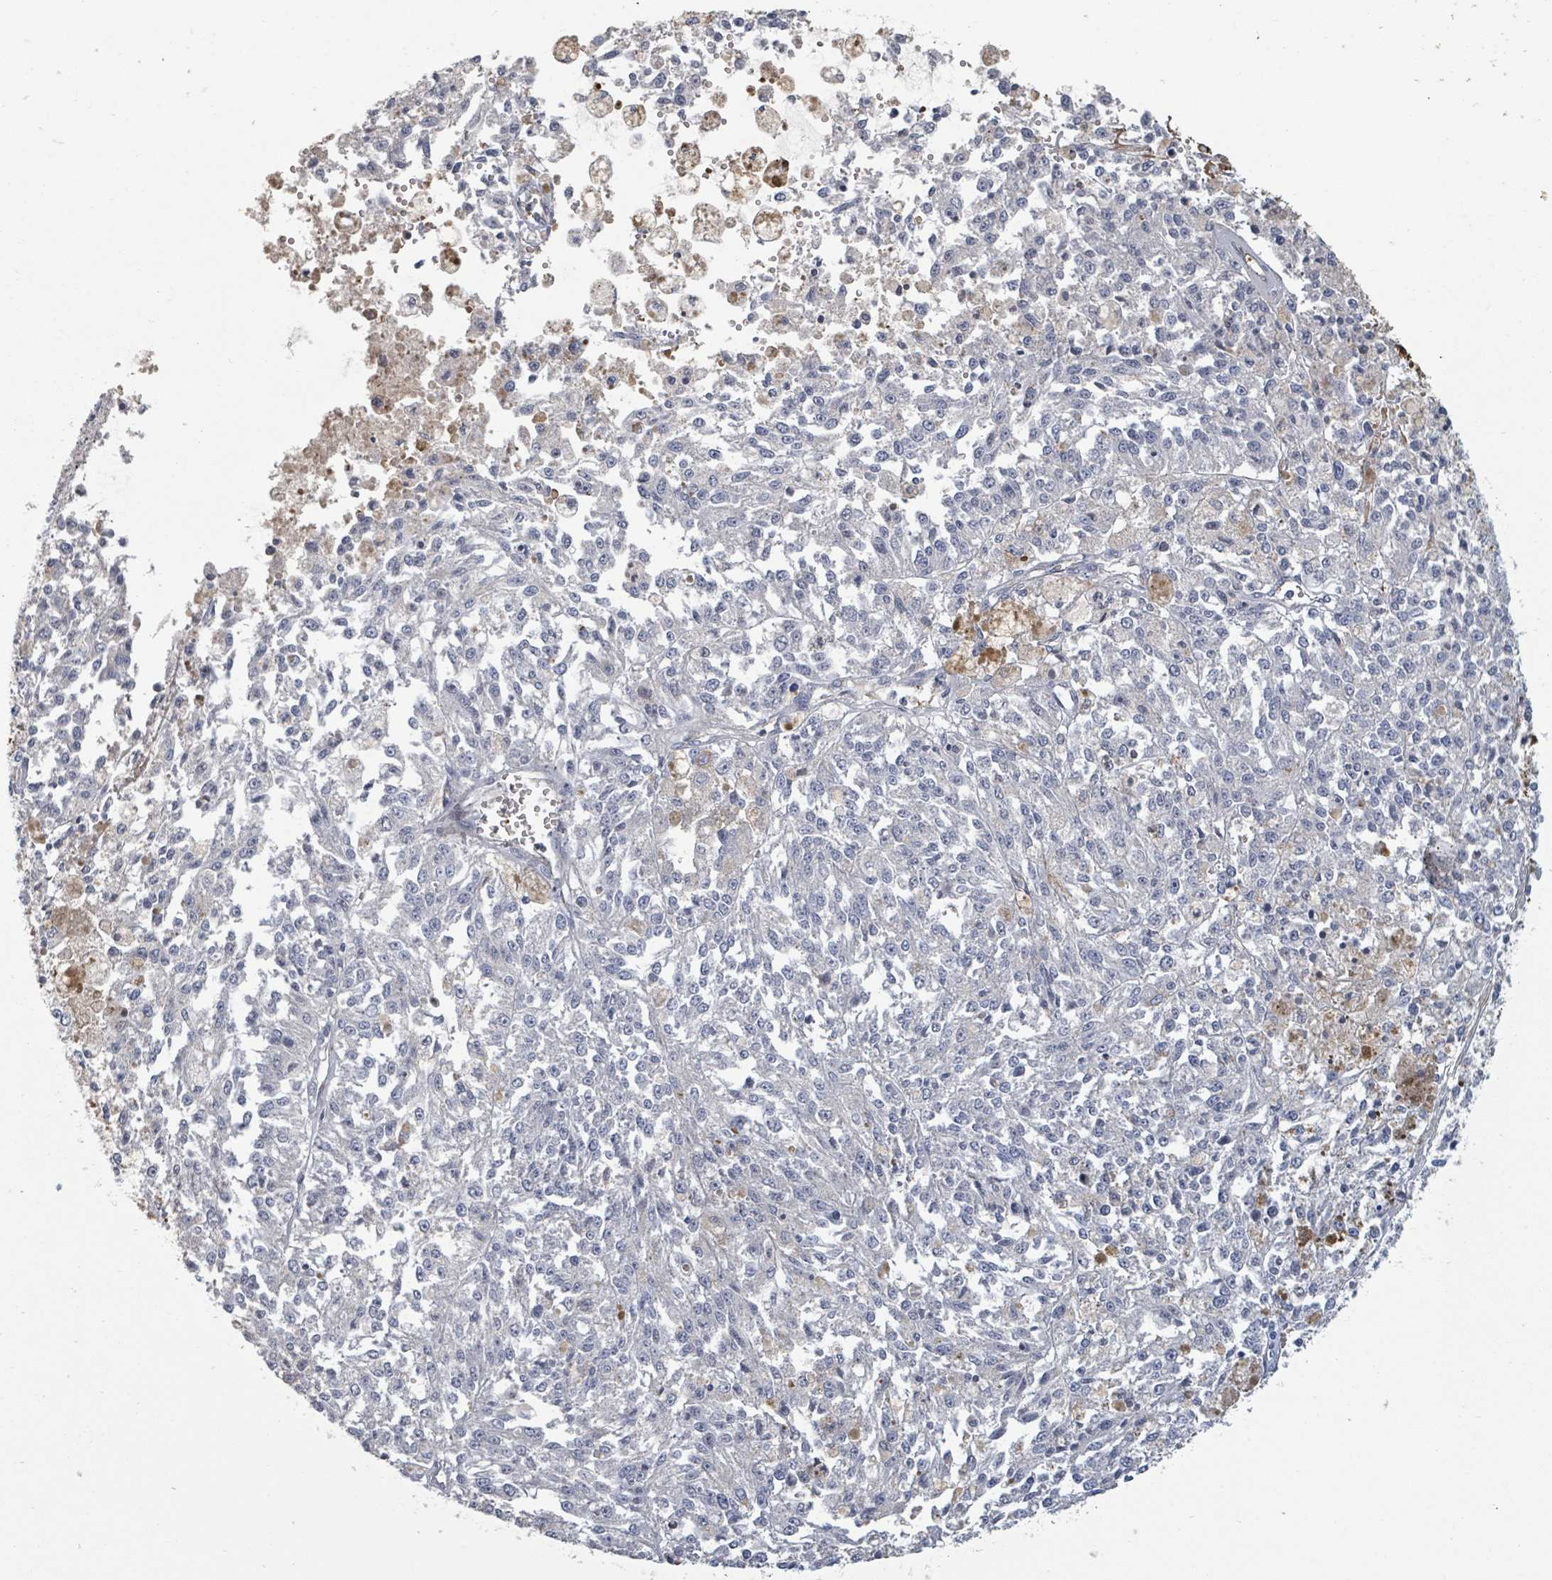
{"staining": {"intensity": "negative", "quantity": "none", "location": "none"}, "tissue": "melanoma", "cell_type": "Tumor cells", "image_type": "cancer", "snomed": [{"axis": "morphology", "description": "Malignant melanoma, NOS"}, {"axis": "topography", "description": "Skin"}], "caption": "This is a photomicrograph of immunohistochemistry staining of malignant melanoma, which shows no staining in tumor cells.", "gene": "PLAUR", "patient": {"sex": "female", "age": 64}}